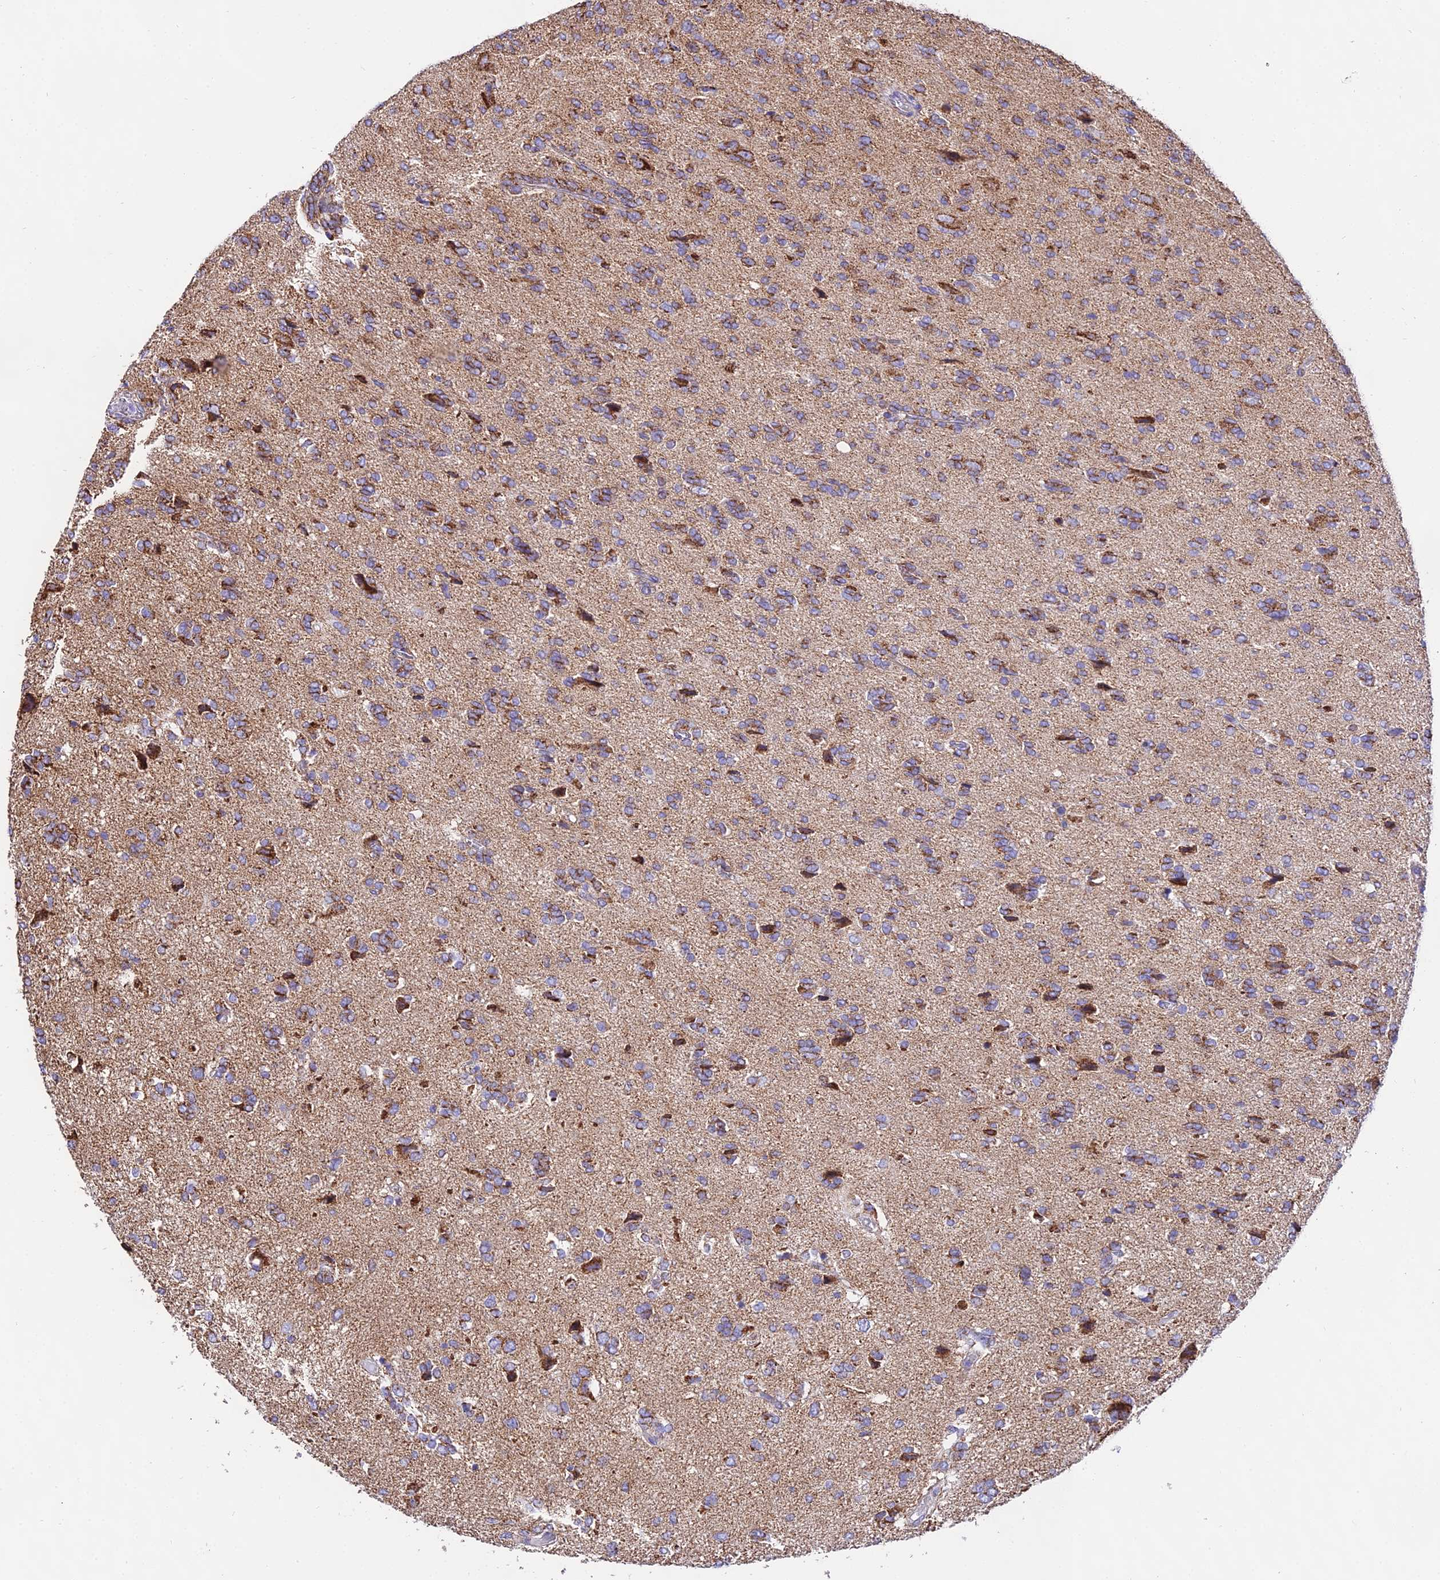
{"staining": {"intensity": "moderate", "quantity": ">75%", "location": "cytoplasmic/membranous"}, "tissue": "glioma", "cell_type": "Tumor cells", "image_type": "cancer", "snomed": [{"axis": "morphology", "description": "Glioma, malignant, High grade"}, {"axis": "topography", "description": "Brain"}], "caption": "Brown immunohistochemical staining in glioma demonstrates moderate cytoplasmic/membranous staining in approximately >75% of tumor cells. (Brightfield microscopy of DAB IHC at high magnification).", "gene": "ATP5PD", "patient": {"sex": "female", "age": 59}}